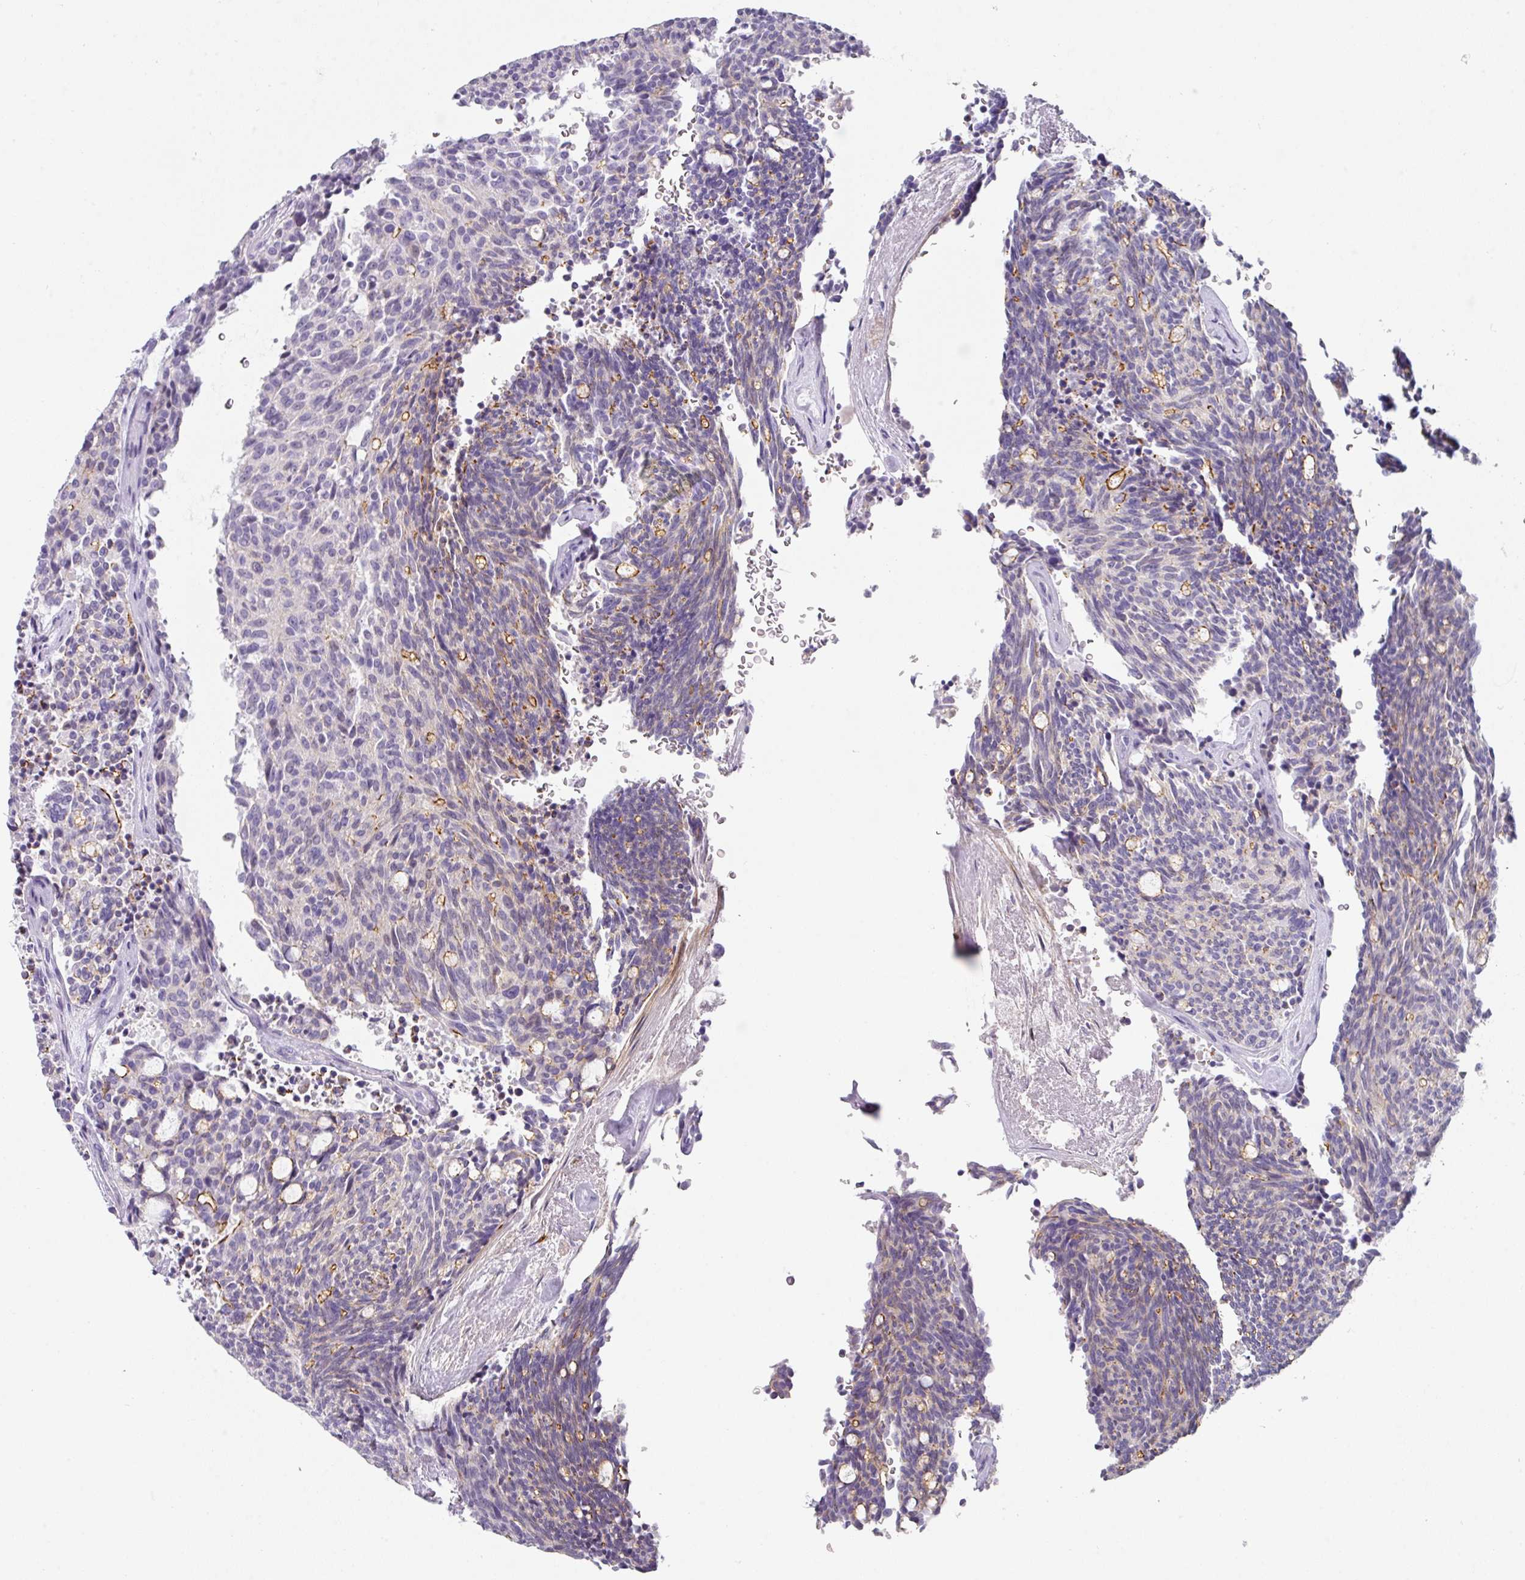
{"staining": {"intensity": "moderate", "quantity": "<25%", "location": "cytoplasmic/membranous"}, "tissue": "carcinoid", "cell_type": "Tumor cells", "image_type": "cancer", "snomed": [{"axis": "morphology", "description": "Carcinoid, malignant, NOS"}, {"axis": "topography", "description": "Pancreas"}], "caption": "Human malignant carcinoid stained with a brown dye shows moderate cytoplasmic/membranous positive positivity in approximately <25% of tumor cells.", "gene": "ANKRD29", "patient": {"sex": "female", "age": 54}}